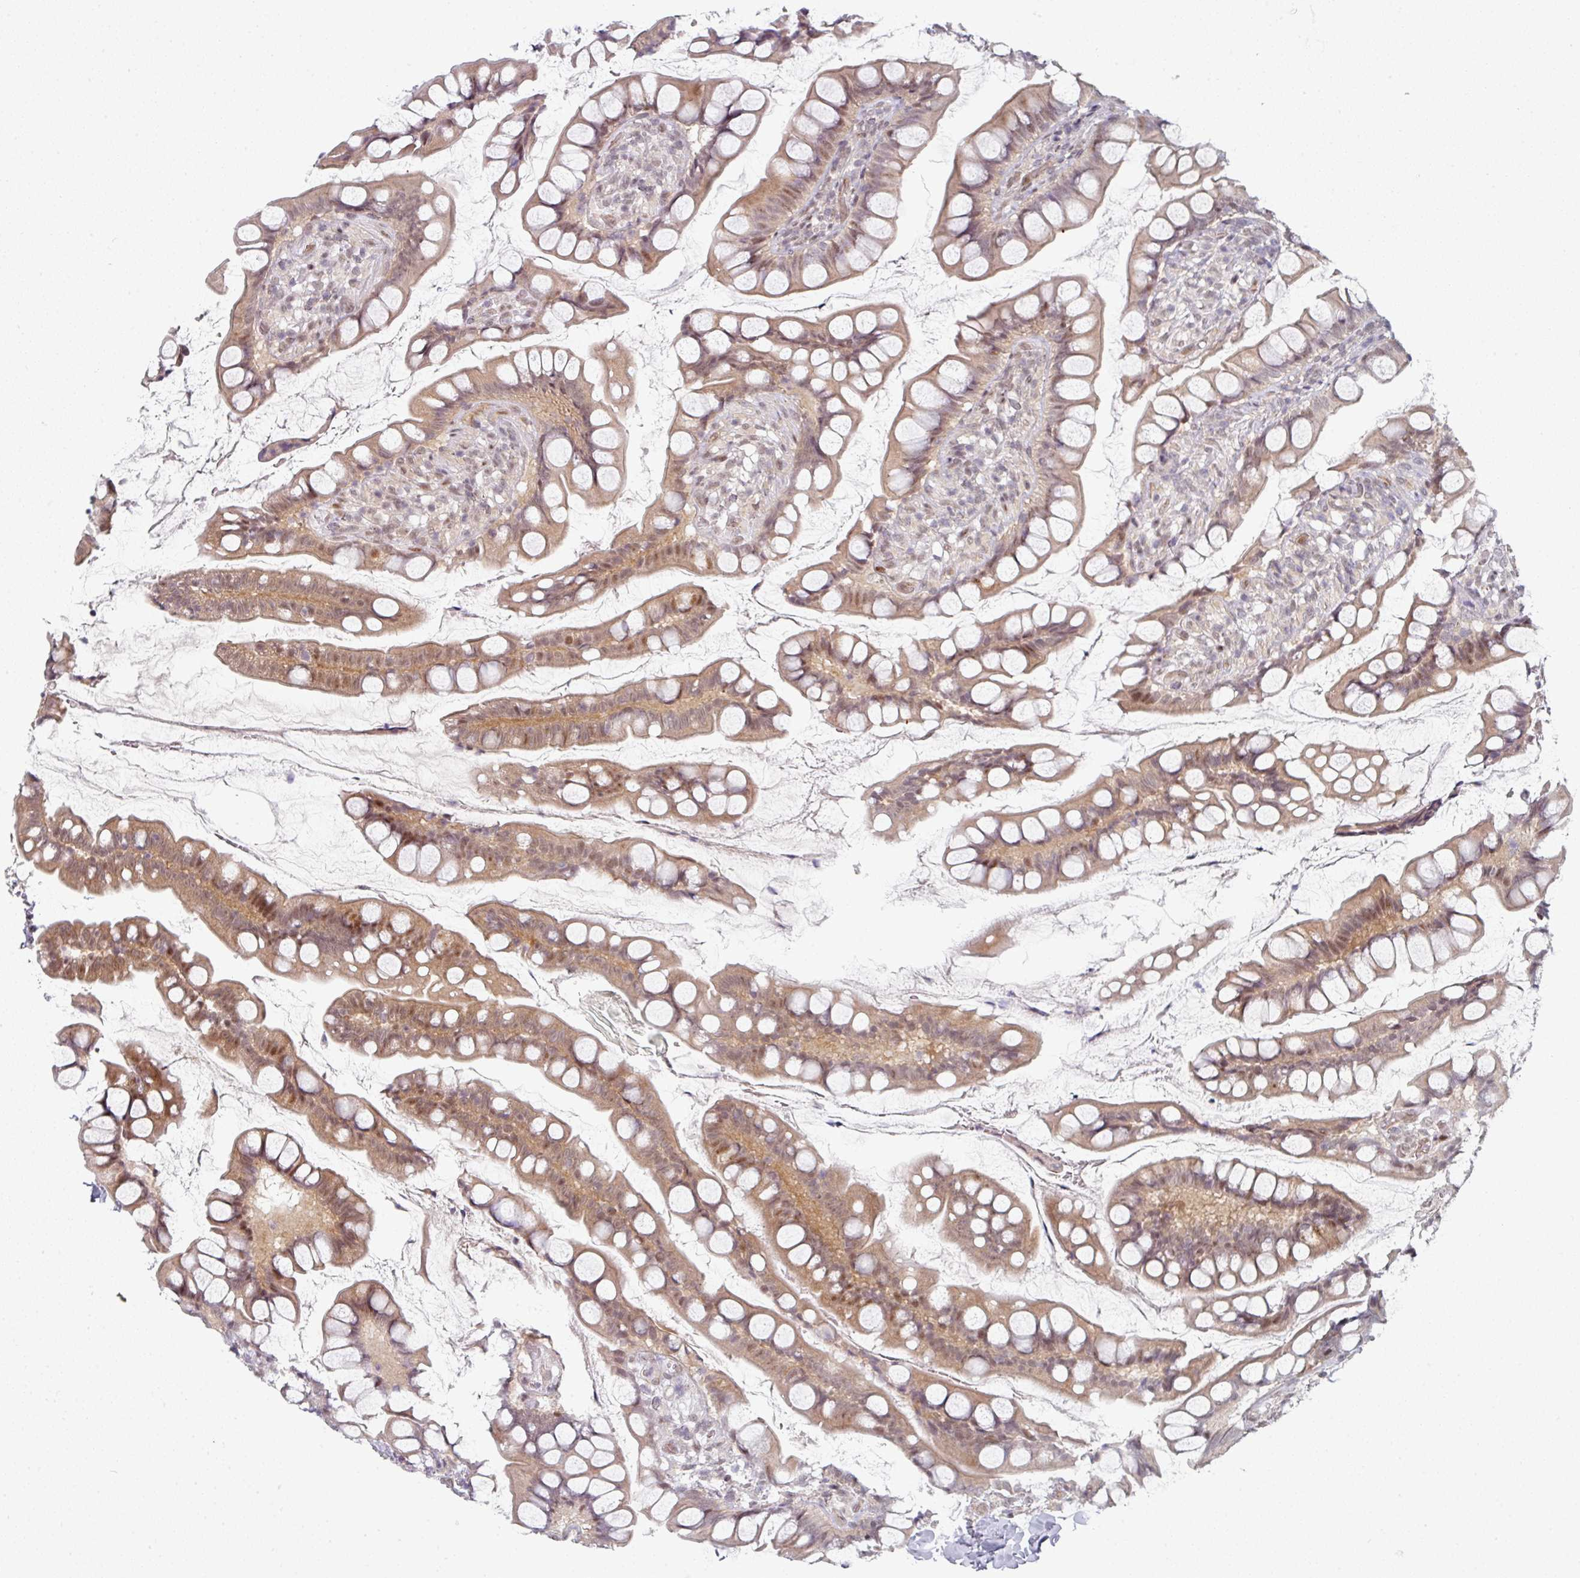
{"staining": {"intensity": "moderate", "quantity": ">75%", "location": "cytoplasmic/membranous,nuclear"}, "tissue": "small intestine", "cell_type": "Glandular cells", "image_type": "normal", "snomed": [{"axis": "morphology", "description": "Normal tissue, NOS"}, {"axis": "topography", "description": "Small intestine"}], "caption": "A high-resolution image shows immunohistochemistry (IHC) staining of normal small intestine, which exhibits moderate cytoplasmic/membranous,nuclear positivity in approximately >75% of glandular cells.", "gene": "TMCC1", "patient": {"sex": "male", "age": 70}}